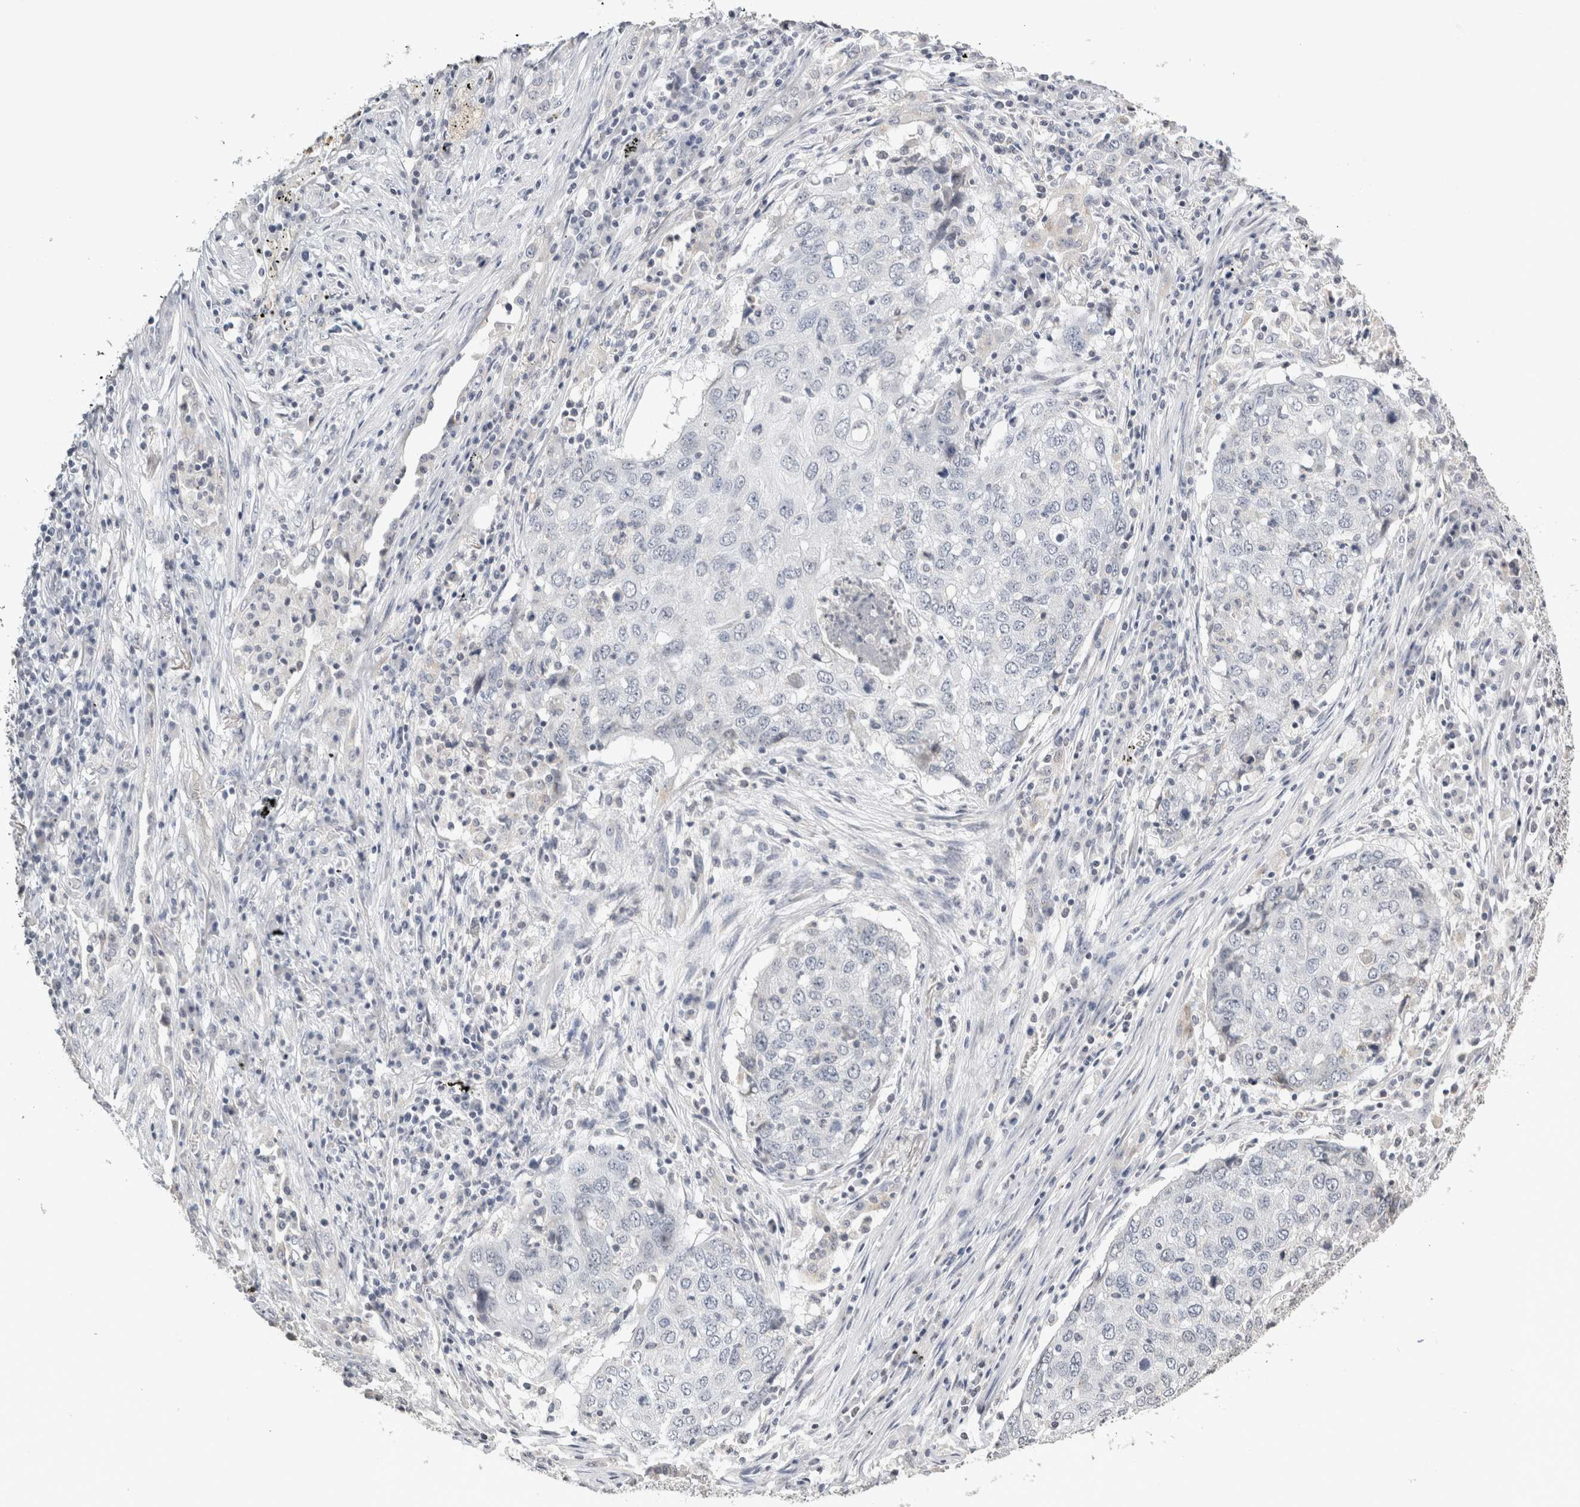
{"staining": {"intensity": "negative", "quantity": "none", "location": "none"}, "tissue": "lung cancer", "cell_type": "Tumor cells", "image_type": "cancer", "snomed": [{"axis": "morphology", "description": "Squamous cell carcinoma, NOS"}, {"axis": "topography", "description": "Lung"}], "caption": "Tumor cells show no significant protein positivity in lung cancer.", "gene": "CRAT", "patient": {"sex": "female", "age": 63}}